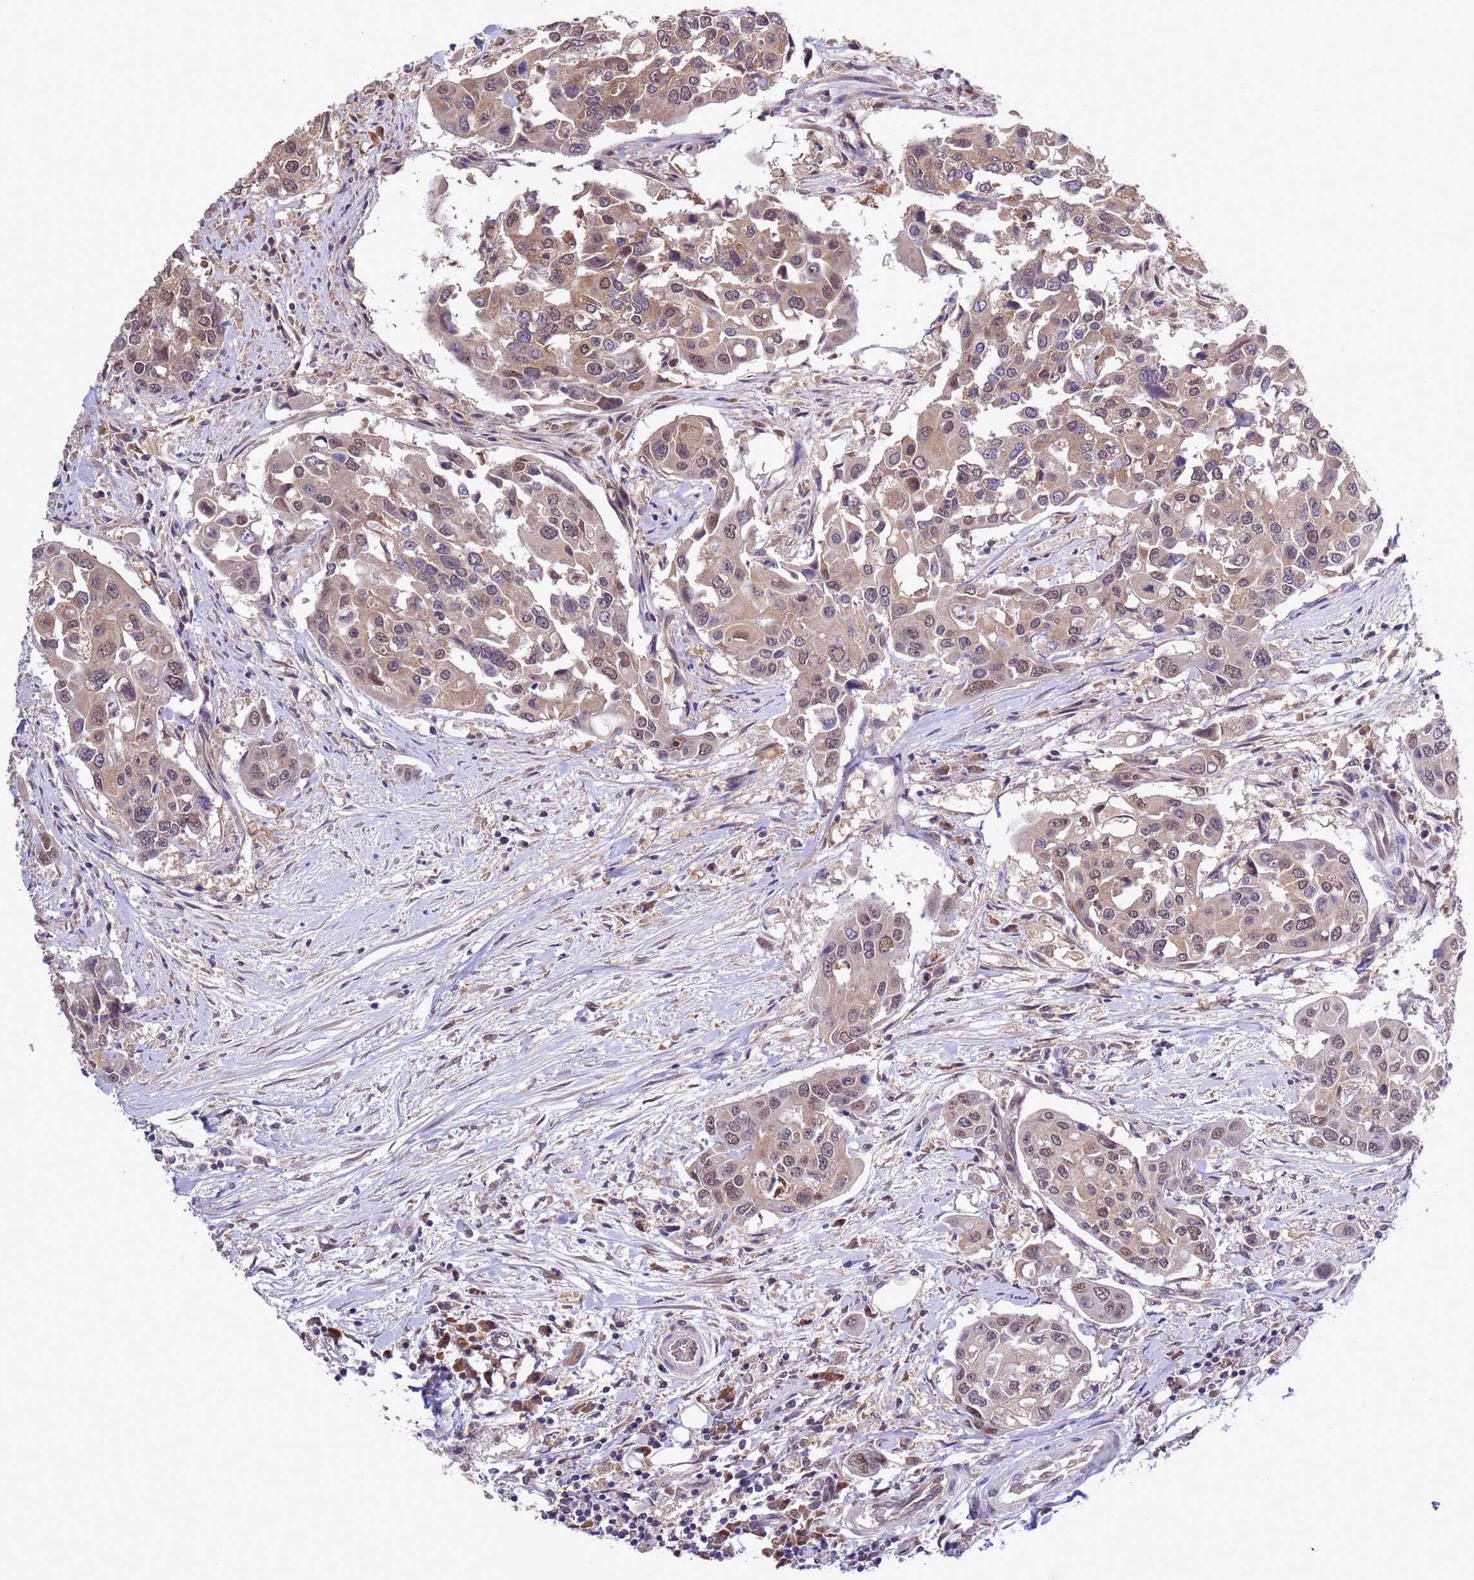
{"staining": {"intensity": "weak", "quantity": ">75%", "location": "nuclear"}, "tissue": "colorectal cancer", "cell_type": "Tumor cells", "image_type": "cancer", "snomed": [{"axis": "morphology", "description": "Adenocarcinoma, NOS"}, {"axis": "topography", "description": "Colon"}], "caption": "Colorectal cancer (adenocarcinoma) was stained to show a protein in brown. There is low levels of weak nuclear positivity in about >75% of tumor cells.", "gene": "ZFP69B", "patient": {"sex": "male", "age": 77}}